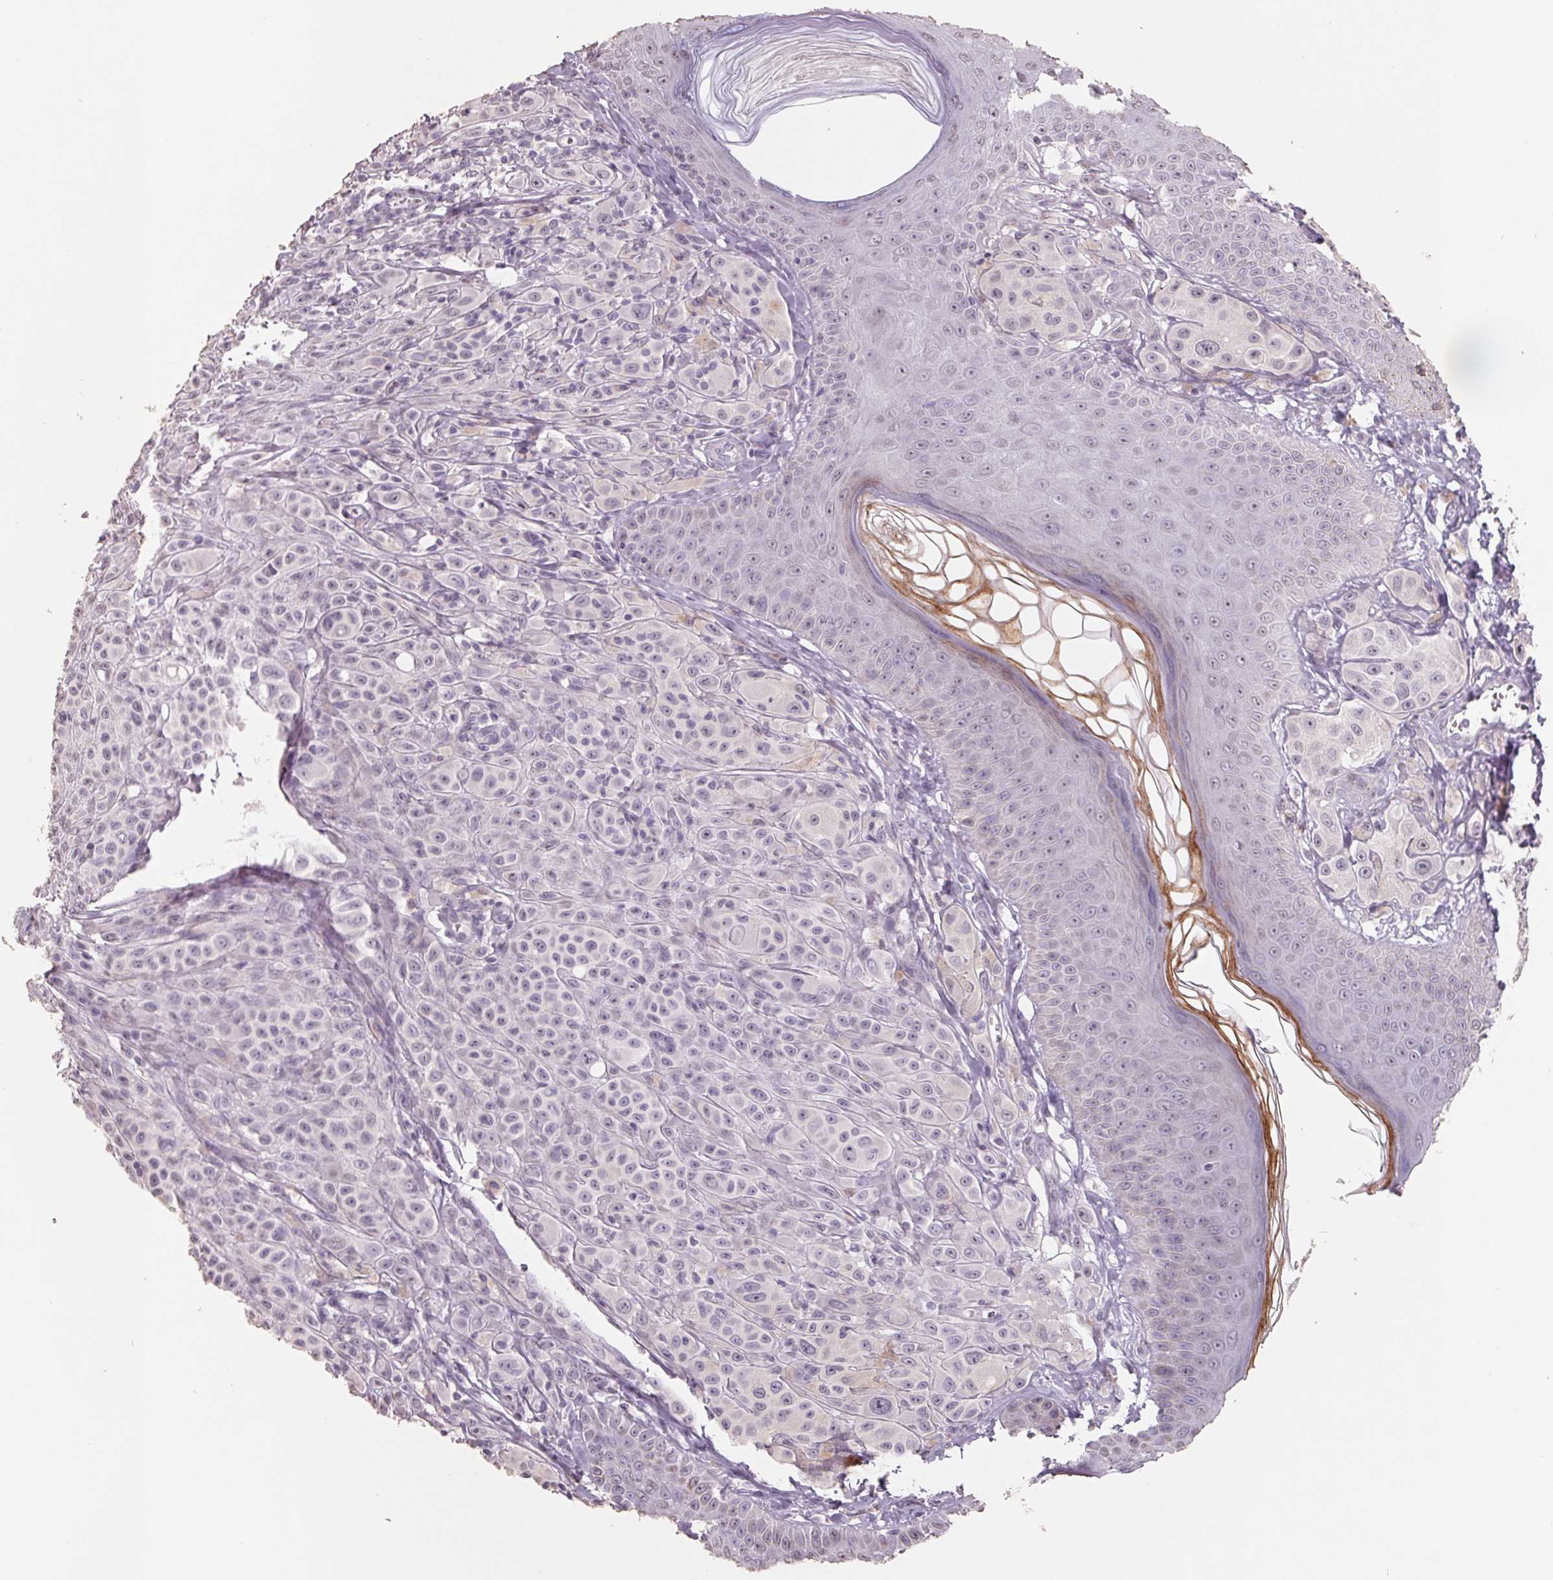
{"staining": {"intensity": "negative", "quantity": "none", "location": "none"}, "tissue": "melanoma", "cell_type": "Tumor cells", "image_type": "cancer", "snomed": [{"axis": "morphology", "description": "Malignant melanoma, NOS"}, {"axis": "topography", "description": "Skin"}], "caption": "Micrograph shows no protein positivity in tumor cells of malignant melanoma tissue. (DAB immunohistochemistry with hematoxylin counter stain).", "gene": "FTCD", "patient": {"sex": "male", "age": 67}}